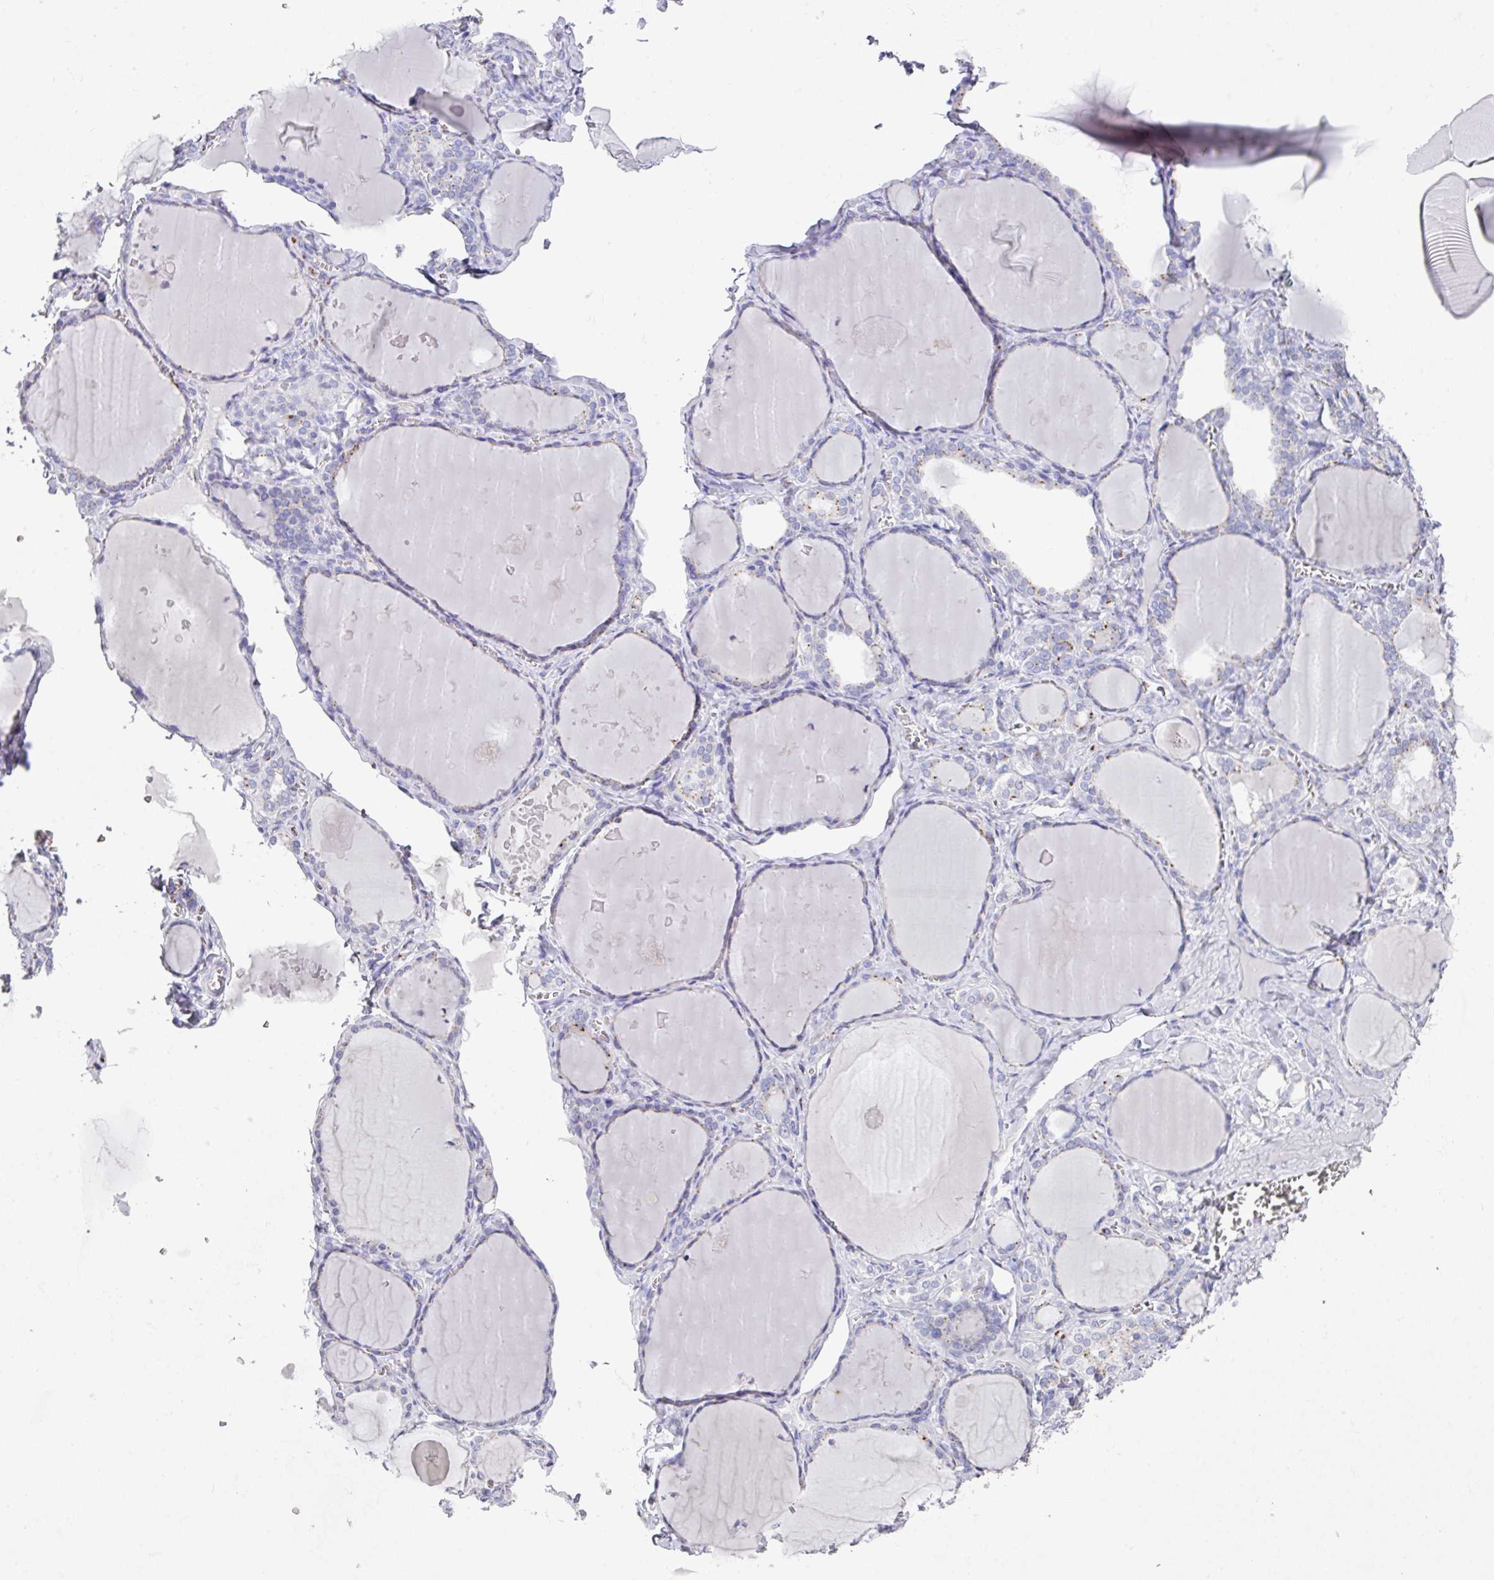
{"staining": {"intensity": "weak", "quantity": "<25%", "location": "cytoplasmic/membranous"}, "tissue": "thyroid gland", "cell_type": "Glandular cells", "image_type": "normal", "snomed": [{"axis": "morphology", "description": "Normal tissue, NOS"}, {"axis": "topography", "description": "Thyroid gland"}], "caption": "Glandular cells are negative for protein expression in normal human thyroid gland. The staining is performed using DAB brown chromogen with nuclei counter-stained in using hematoxylin.", "gene": "VKORC1L1", "patient": {"sex": "female", "age": 42}}